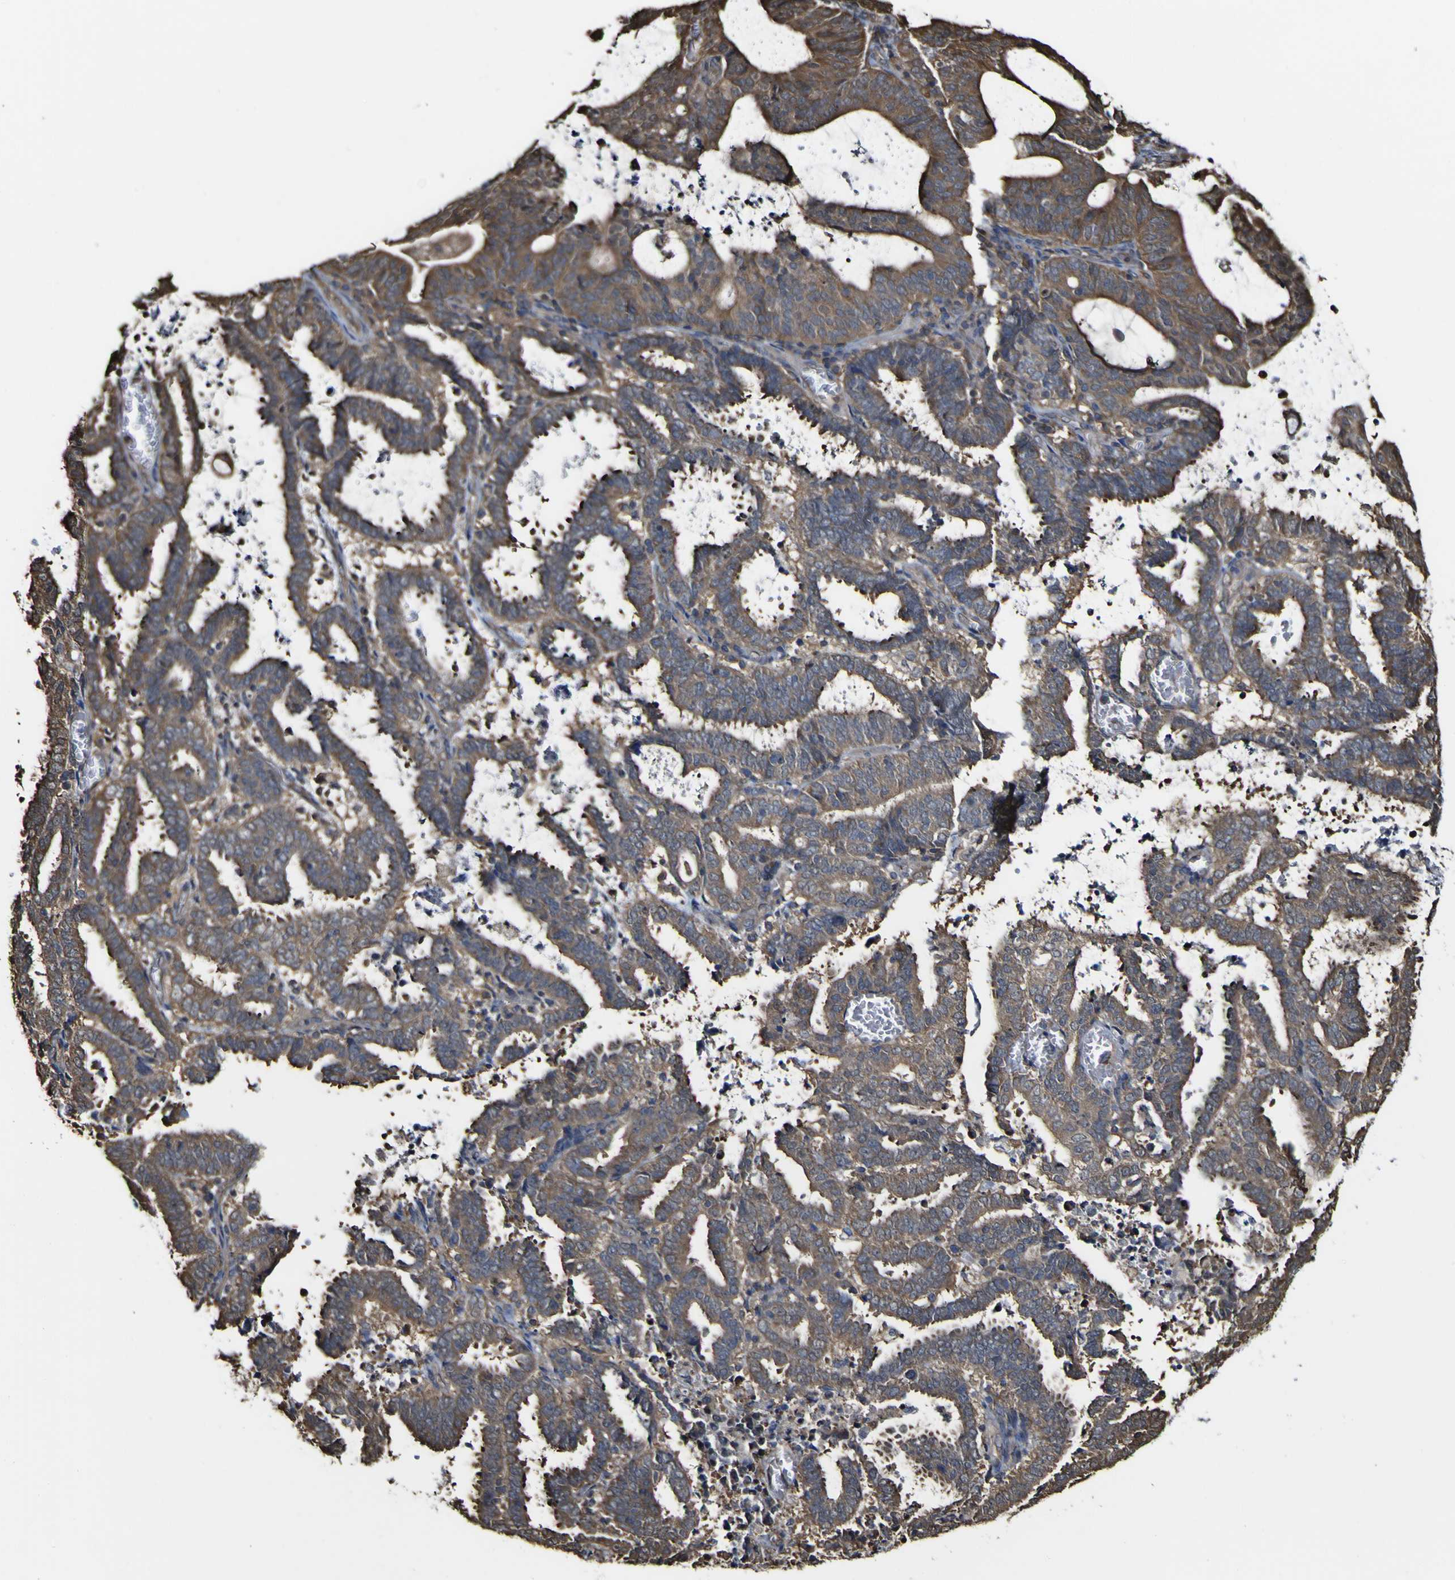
{"staining": {"intensity": "moderate", "quantity": ">75%", "location": "cytoplasmic/membranous"}, "tissue": "endometrial cancer", "cell_type": "Tumor cells", "image_type": "cancer", "snomed": [{"axis": "morphology", "description": "Adenocarcinoma, NOS"}, {"axis": "topography", "description": "Uterus"}], "caption": "High-power microscopy captured an IHC photomicrograph of endometrial adenocarcinoma, revealing moderate cytoplasmic/membranous staining in about >75% of tumor cells.", "gene": "PTPRR", "patient": {"sex": "female", "age": 83}}